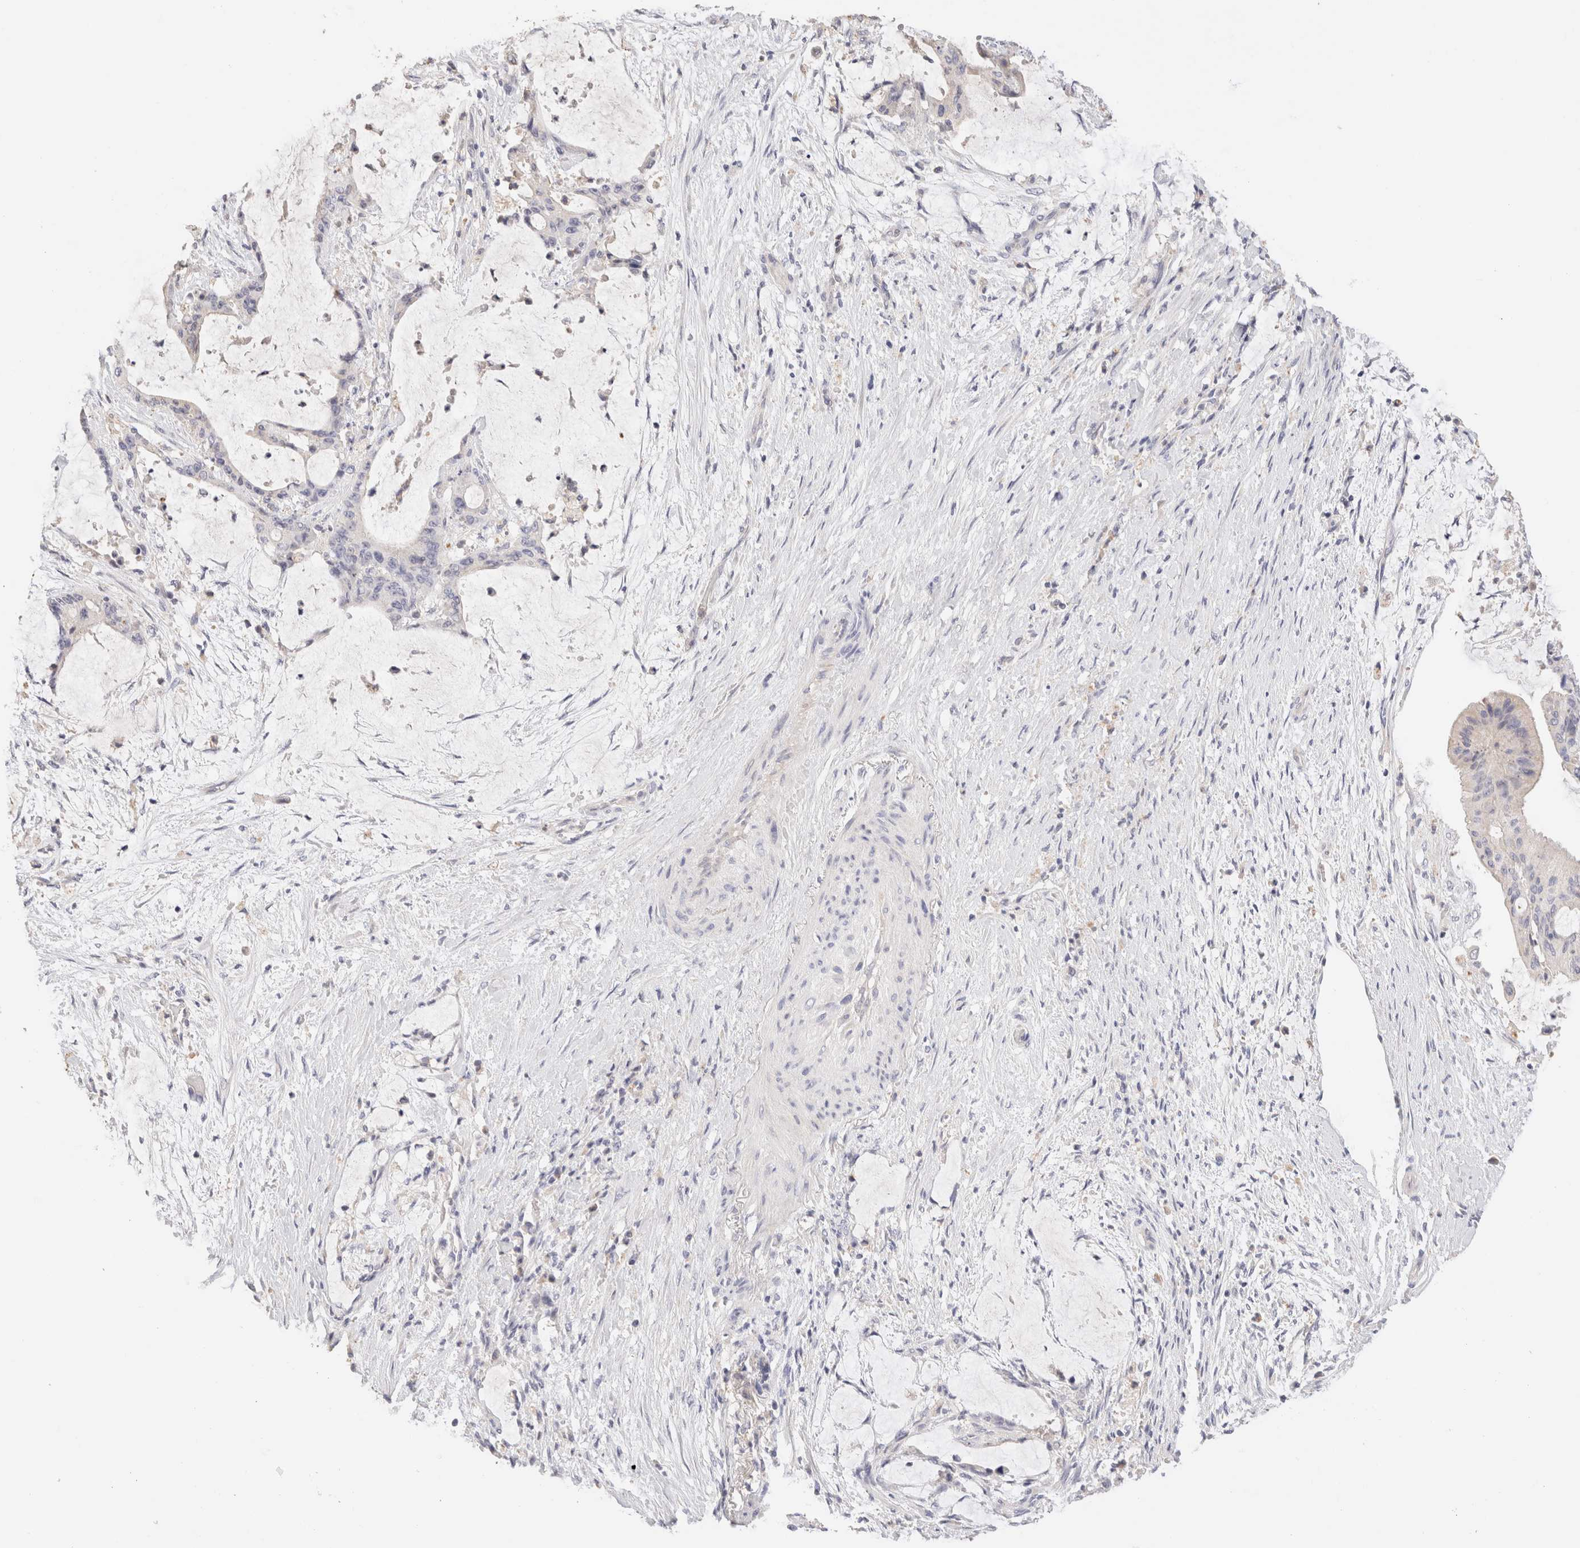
{"staining": {"intensity": "negative", "quantity": "none", "location": "none"}, "tissue": "liver cancer", "cell_type": "Tumor cells", "image_type": "cancer", "snomed": [{"axis": "morphology", "description": "Cholangiocarcinoma"}, {"axis": "topography", "description": "Liver"}], "caption": "An image of human liver cholangiocarcinoma is negative for staining in tumor cells.", "gene": "SCGB2A2", "patient": {"sex": "female", "age": 73}}